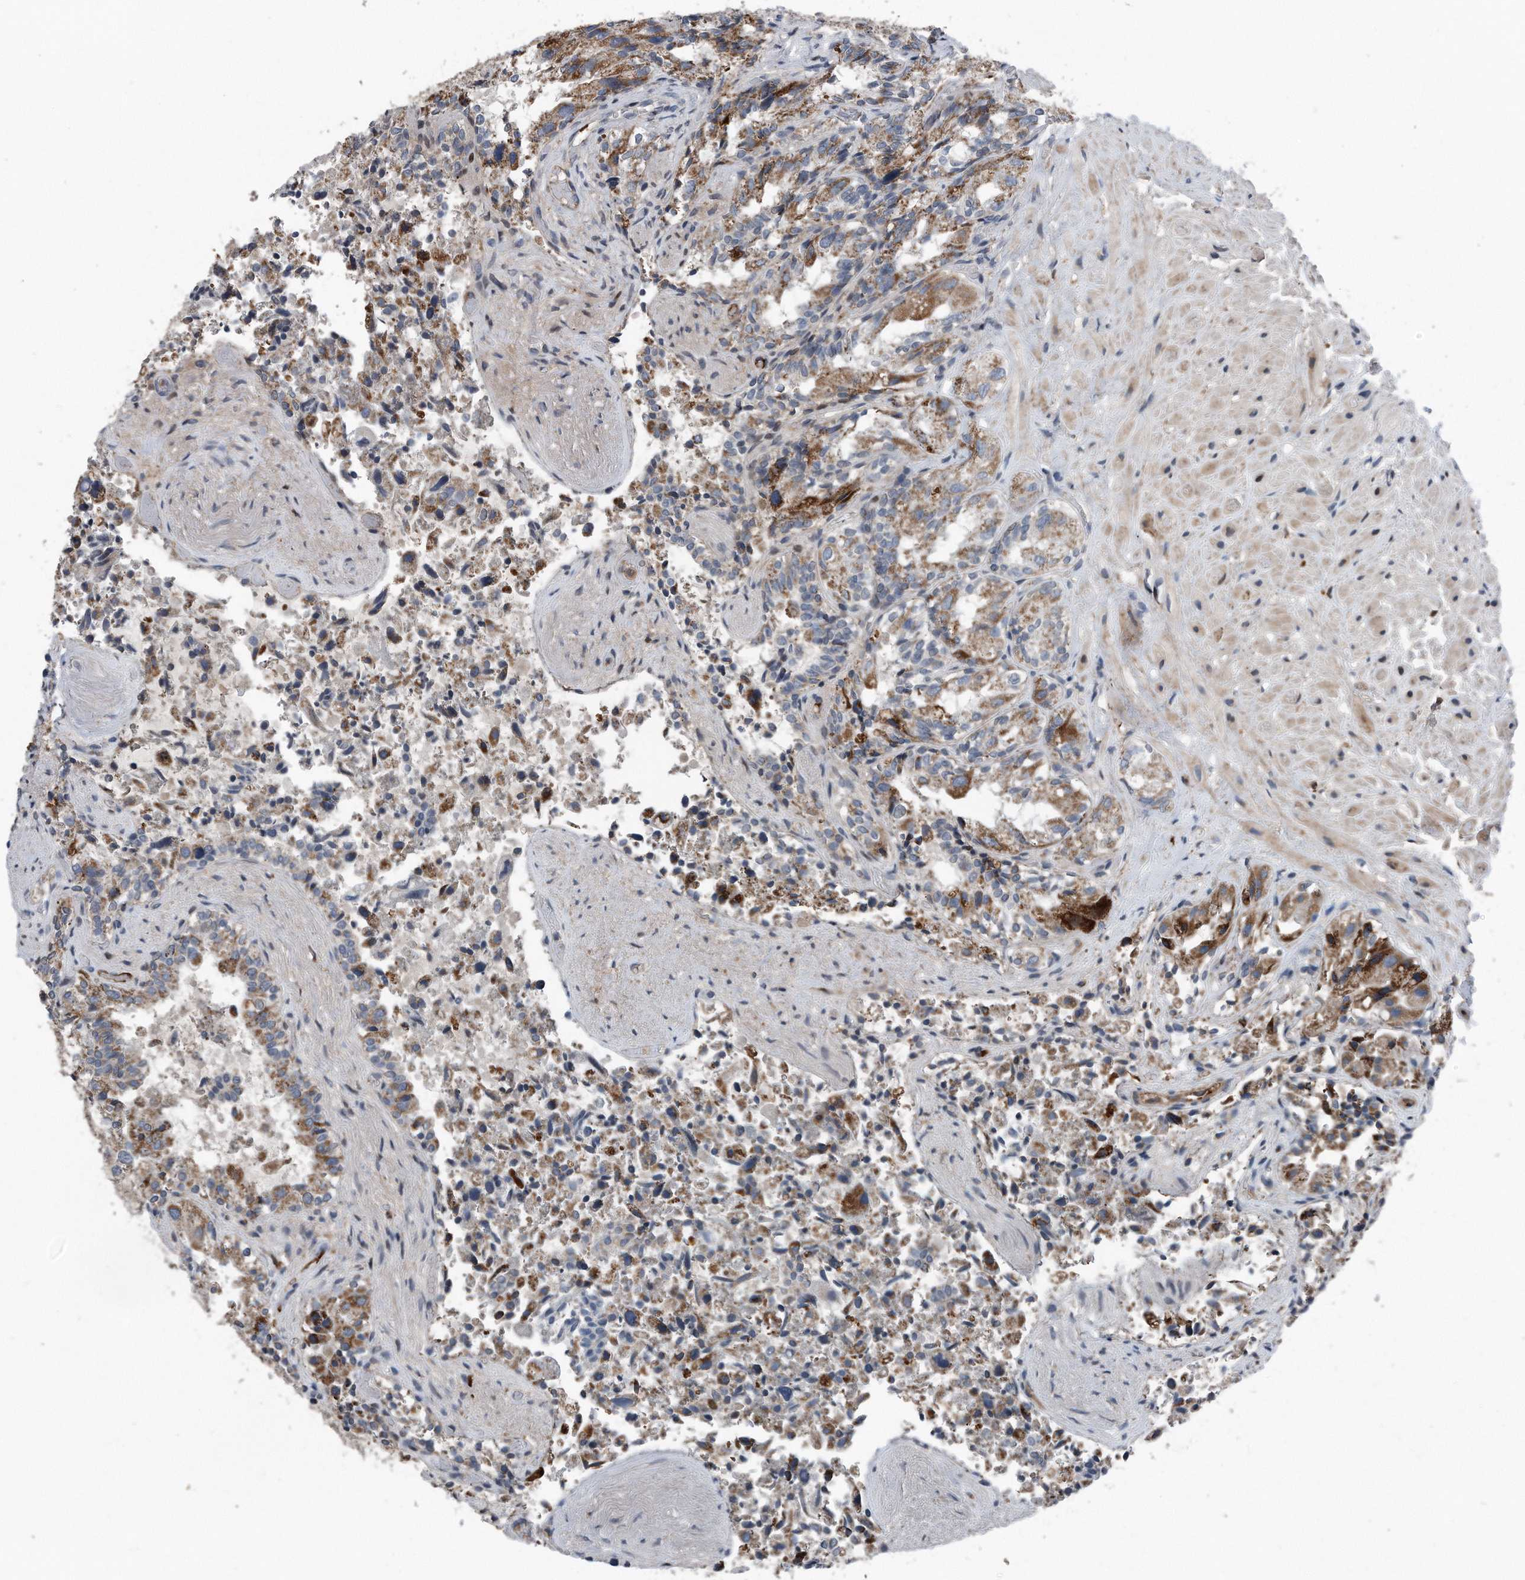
{"staining": {"intensity": "moderate", "quantity": "25%-75%", "location": "cytoplasmic/membranous"}, "tissue": "seminal vesicle", "cell_type": "Glandular cells", "image_type": "normal", "snomed": [{"axis": "morphology", "description": "Normal tissue, NOS"}, {"axis": "topography", "description": "Seminal veicle"}, {"axis": "topography", "description": "Peripheral nerve tissue"}], "caption": "A brown stain shows moderate cytoplasmic/membranous positivity of a protein in glandular cells of unremarkable seminal vesicle.", "gene": "DST", "patient": {"sex": "male", "age": 63}}